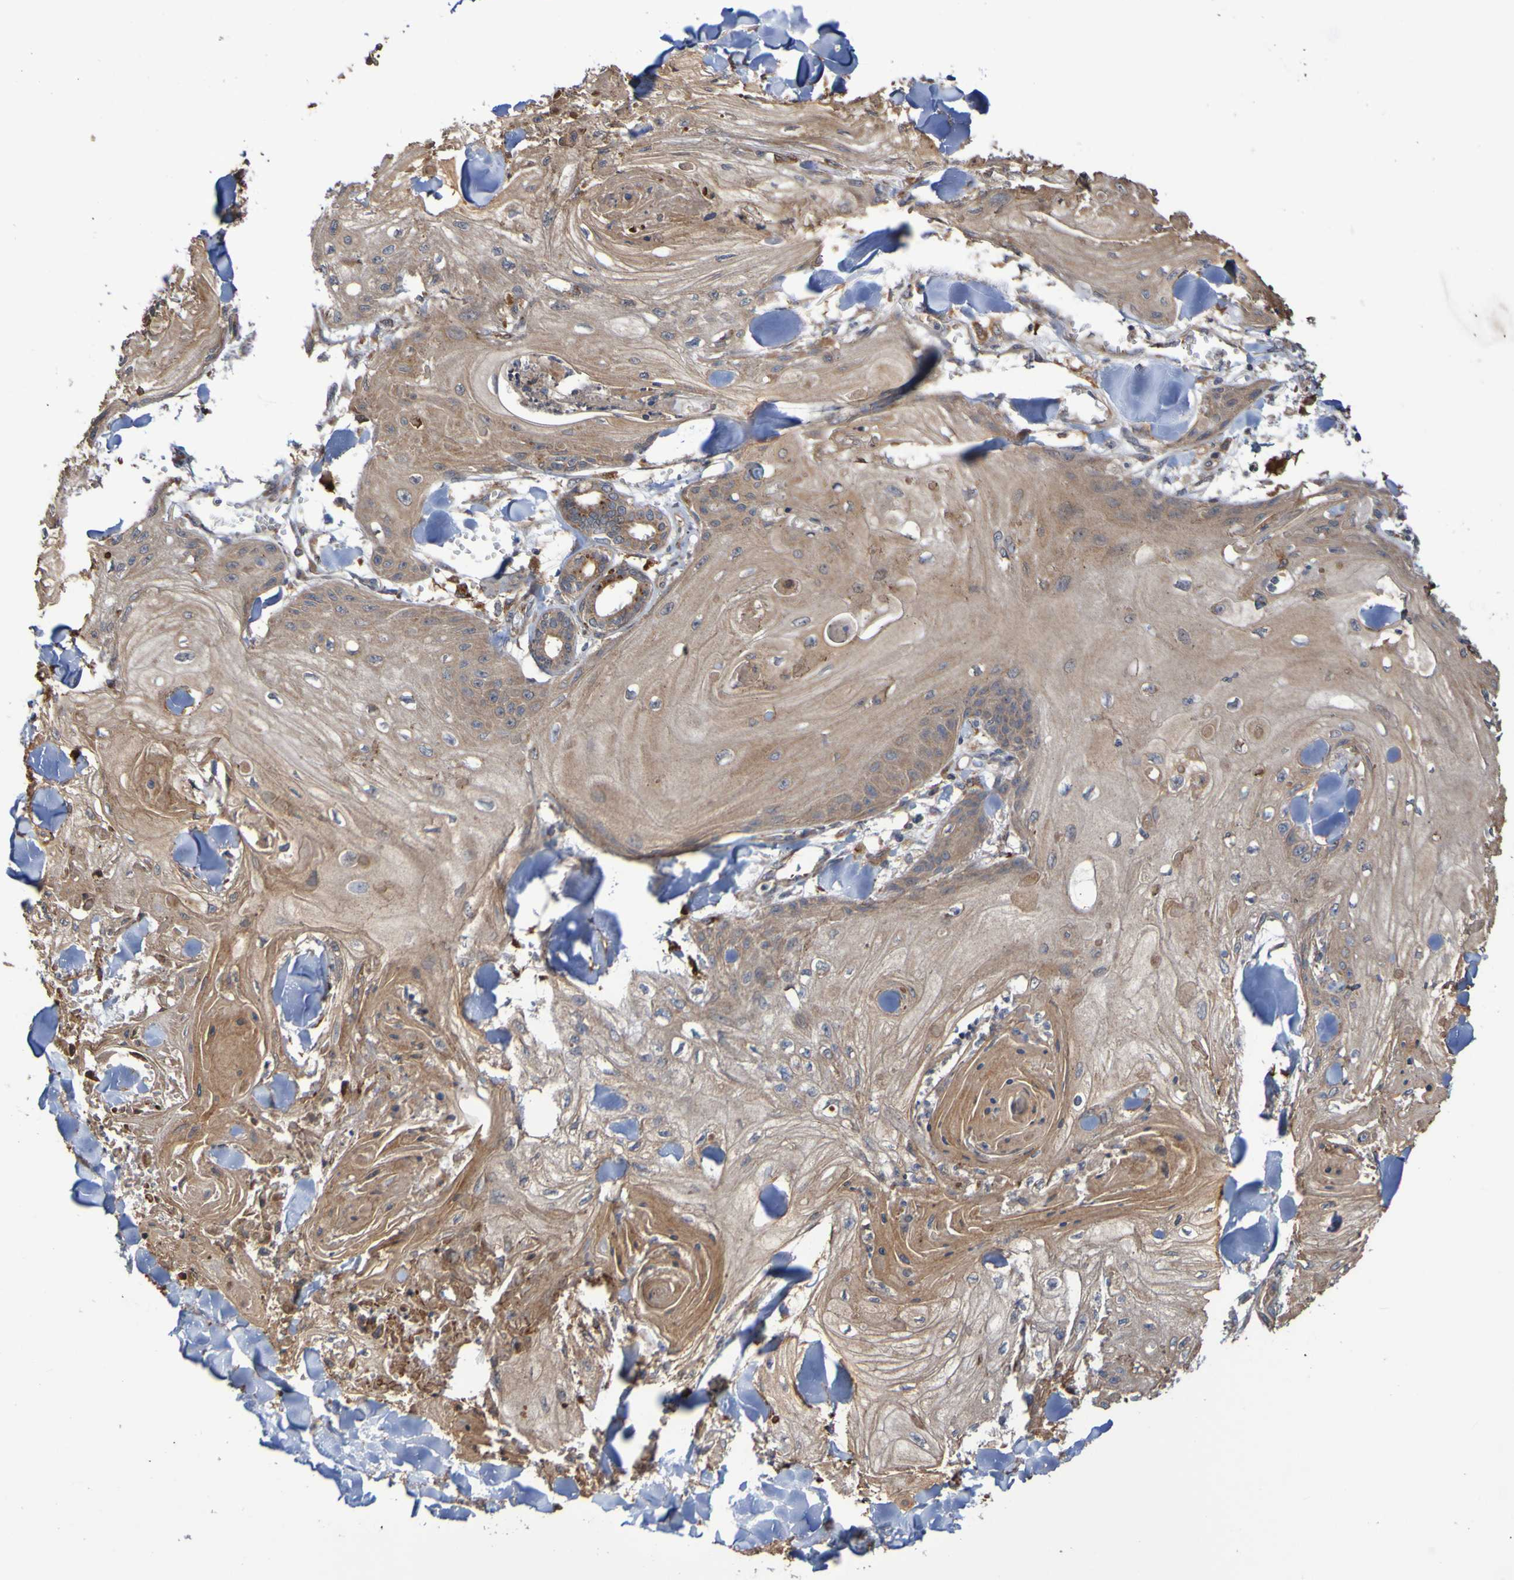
{"staining": {"intensity": "moderate", "quantity": ">75%", "location": "cytoplasmic/membranous"}, "tissue": "skin cancer", "cell_type": "Tumor cells", "image_type": "cancer", "snomed": [{"axis": "morphology", "description": "Squamous cell carcinoma, NOS"}, {"axis": "topography", "description": "Skin"}], "caption": "Brown immunohistochemical staining in human skin cancer (squamous cell carcinoma) reveals moderate cytoplasmic/membranous positivity in about >75% of tumor cells. Immunohistochemistry stains the protein in brown and the nuclei are stained blue.", "gene": "UCN", "patient": {"sex": "male", "age": 74}}